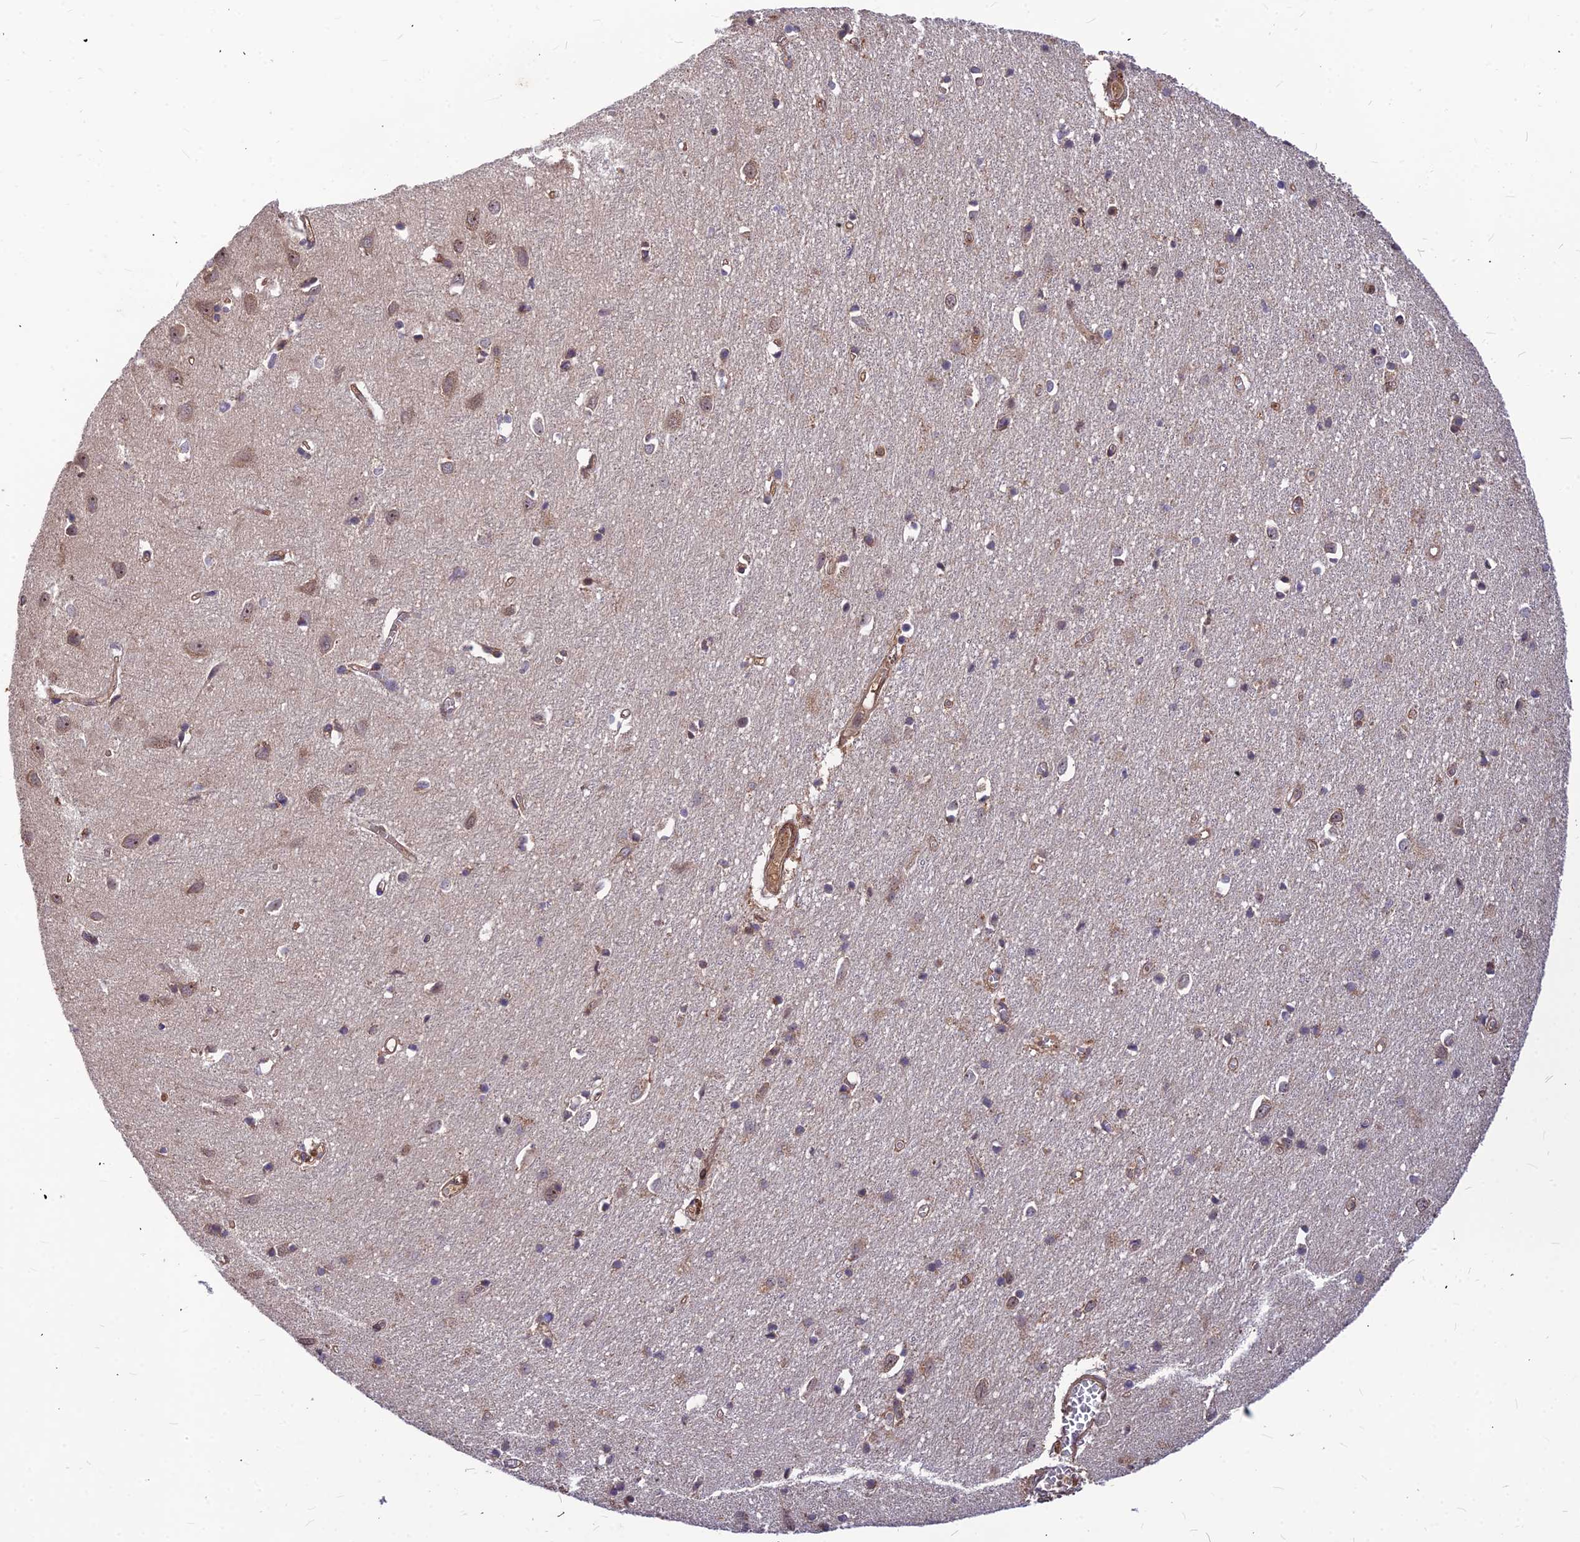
{"staining": {"intensity": "moderate", "quantity": ">75%", "location": "cytoplasmic/membranous"}, "tissue": "cerebral cortex", "cell_type": "Endothelial cells", "image_type": "normal", "snomed": [{"axis": "morphology", "description": "Normal tissue, NOS"}, {"axis": "topography", "description": "Cerebral cortex"}], "caption": "This micrograph demonstrates immunohistochemistry staining of normal human cerebral cortex, with medium moderate cytoplasmic/membranous expression in about >75% of endothelial cells.", "gene": "ZNF467", "patient": {"sex": "female", "age": 64}}